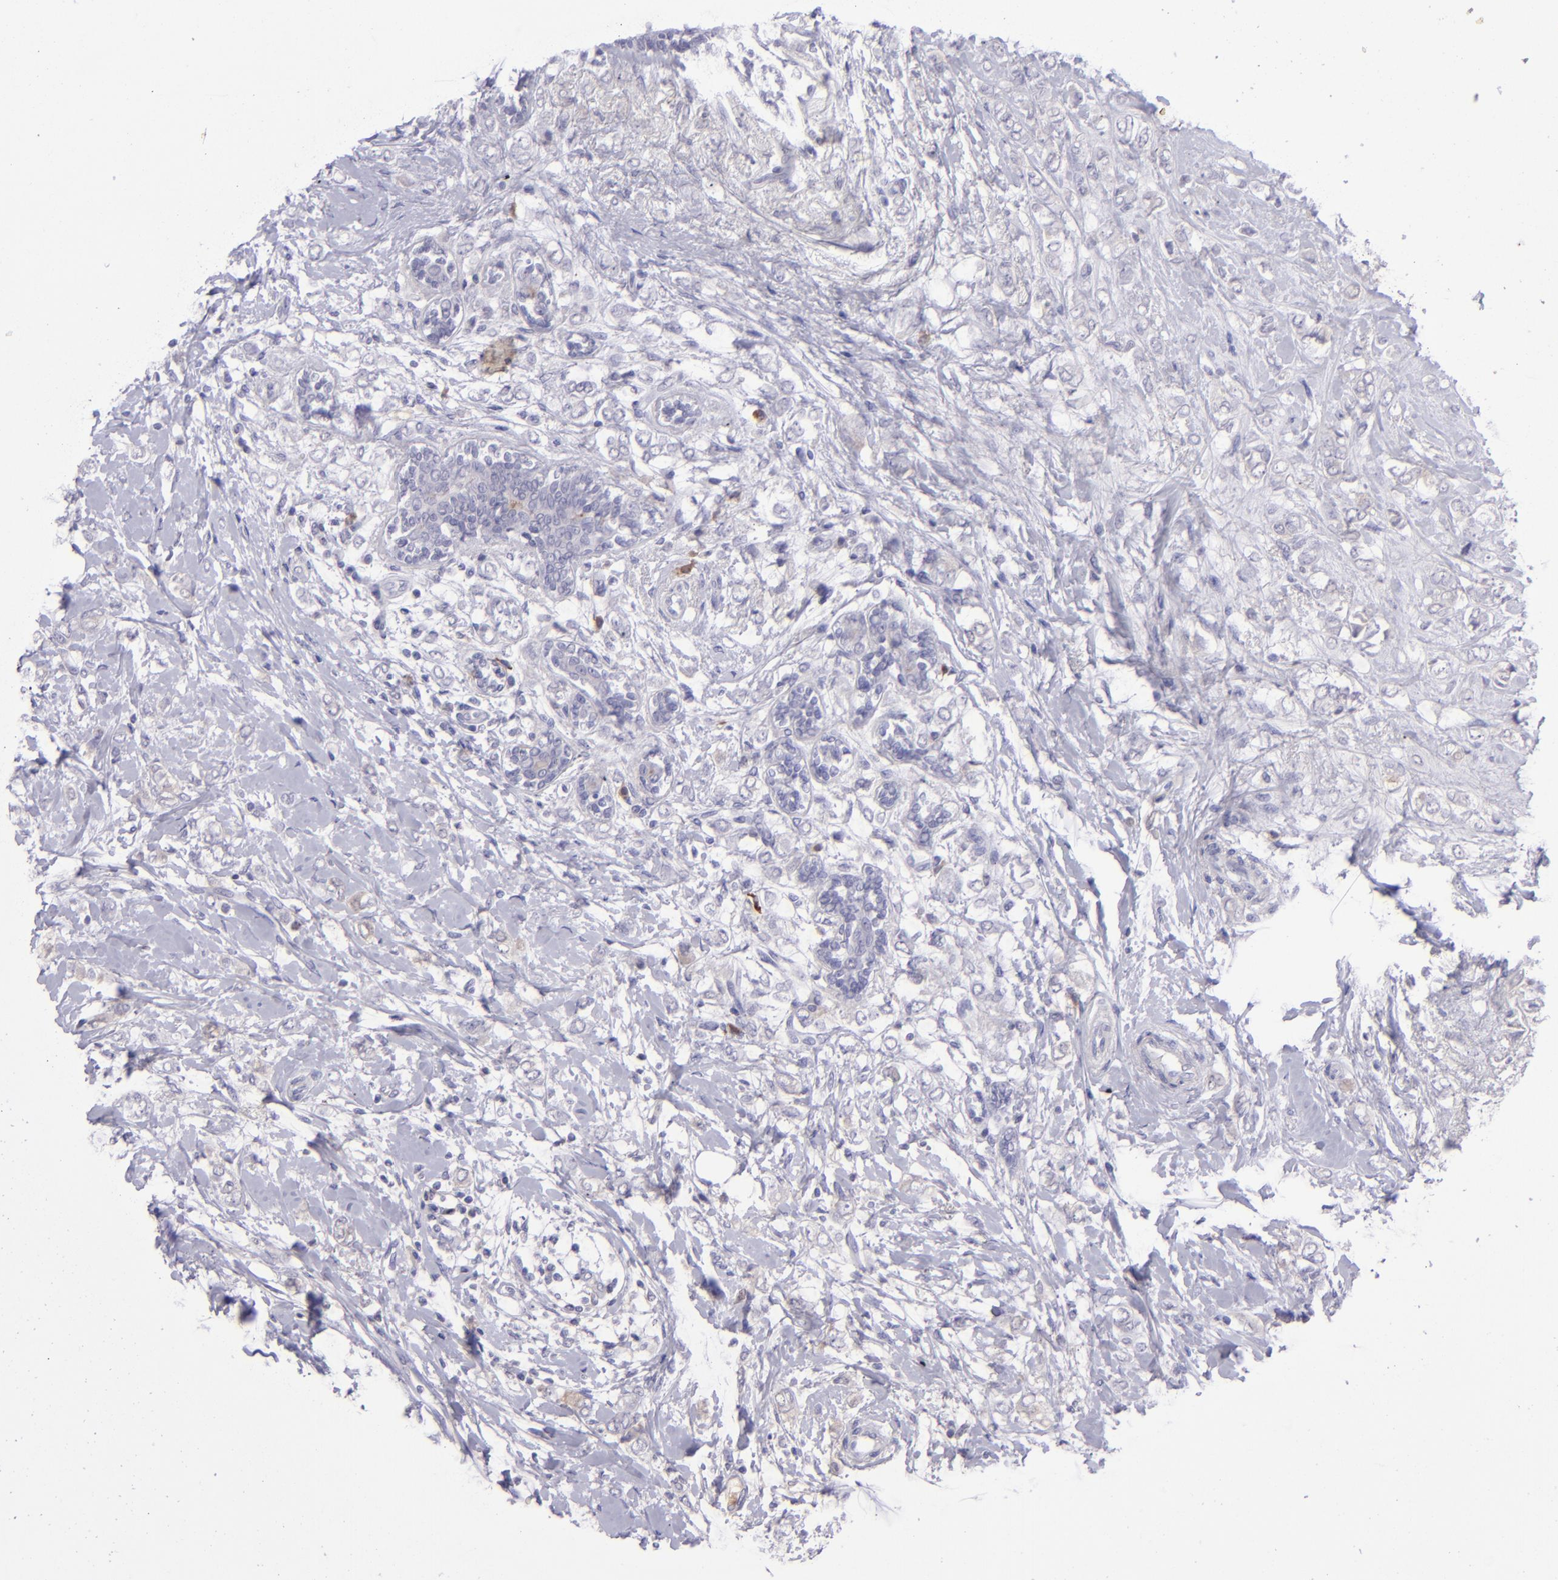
{"staining": {"intensity": "negative", "quantity": "none", "location": "none"}, "tissue": "breast cancer", "cell_type": "Tumor cells", "image_type": "cancer", "snomed": [{"axis": "morphology", "description": "Normal tissue, NOS"}, {"axis": "morphology", "description": "Lobular carcinoma"}, {"axis": "topography", "description": "Breast"}], "caption": "Protein analysis of breast cancer shows no significant positivity in tumor cells.", "gene": "POU2F2", "patient": {"sex": "female", "age": 47}}